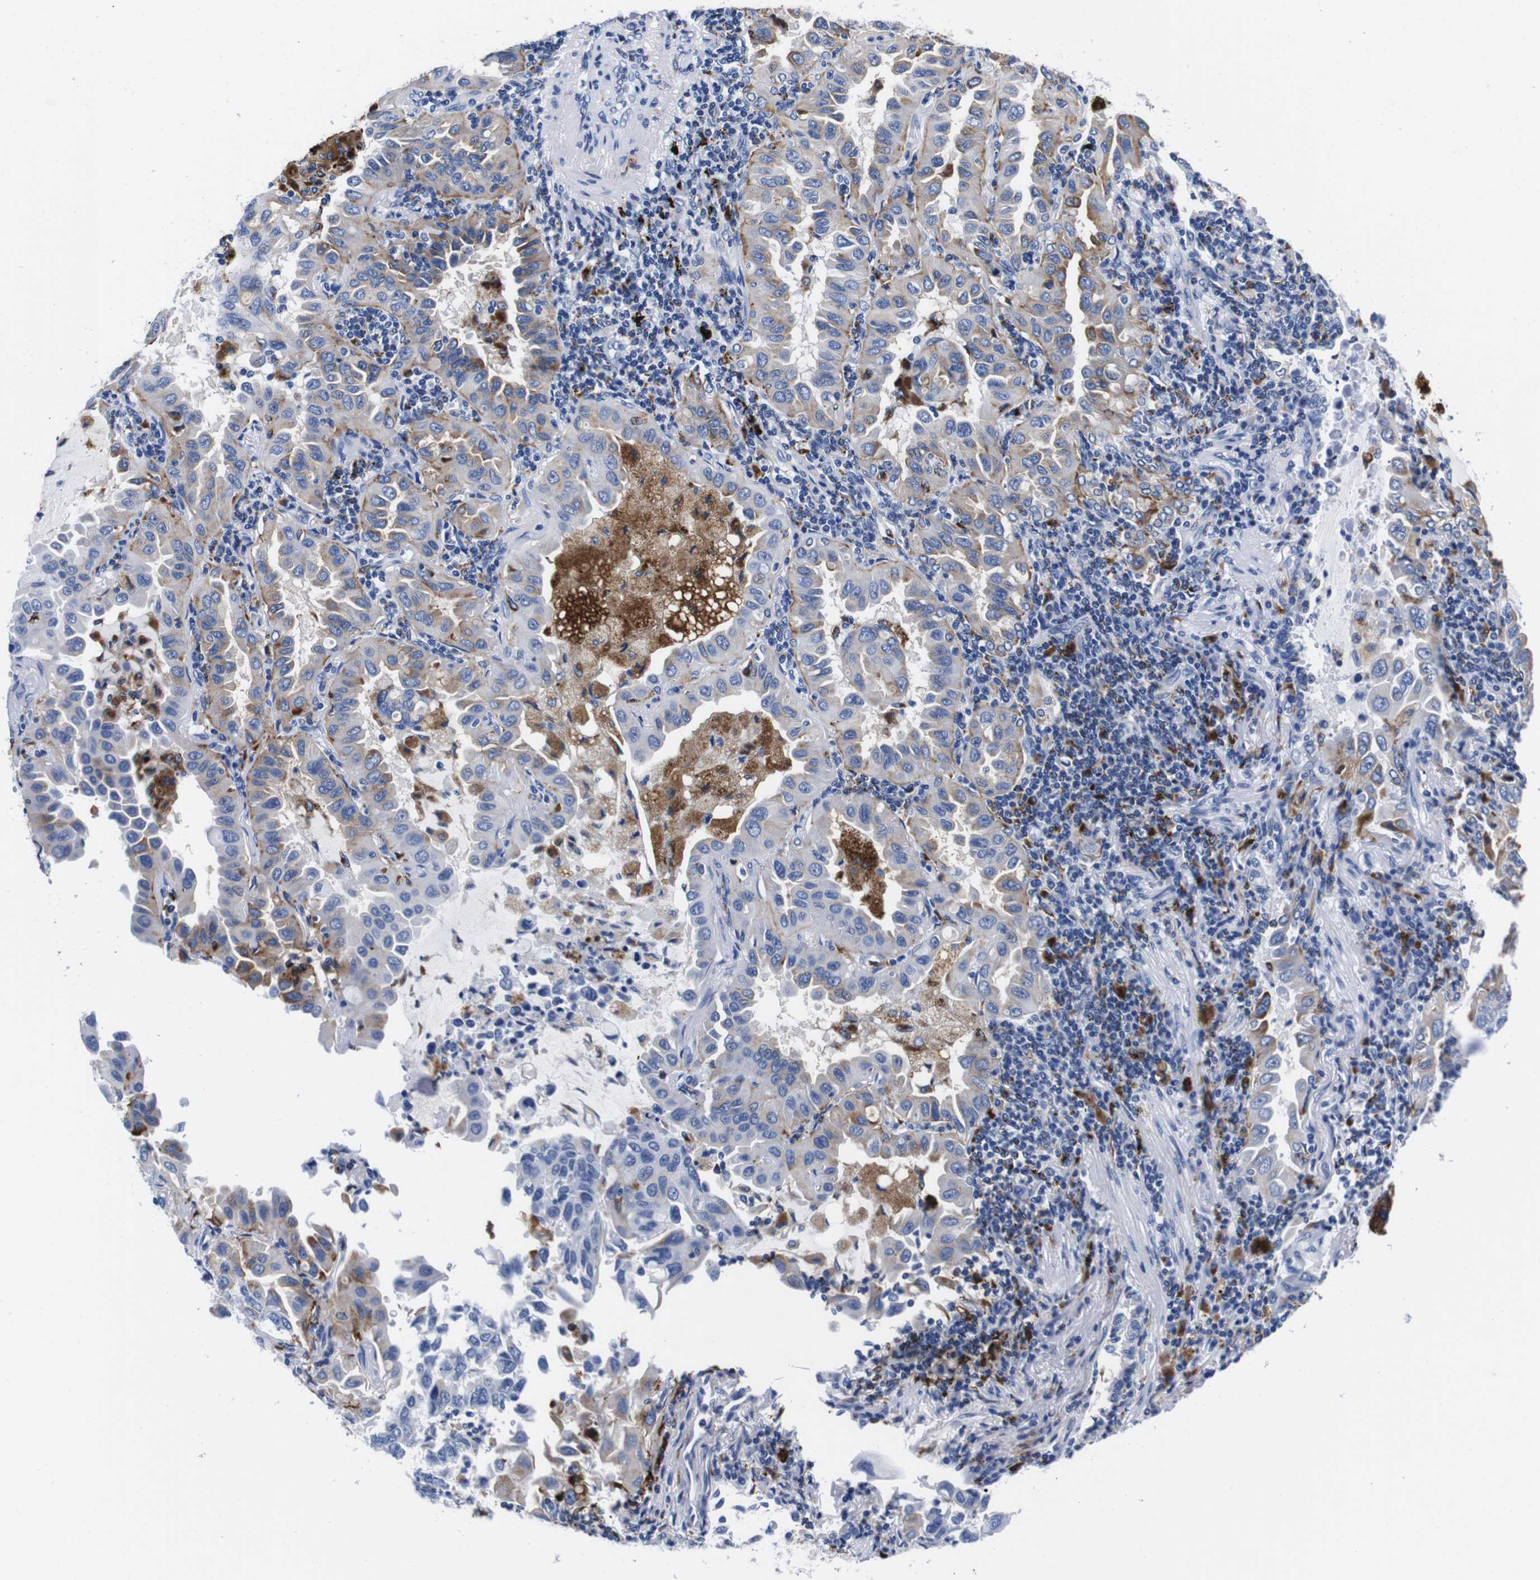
{"staining": {"intensity": "moderate", "quantity": "<25%", "location": "cytoplasmic/membranous"}, "tissue": "lung cancer", "cell_type": "Tumor cells", "image_type": "cancer", "snomed": [{"axis": "morphology", "description": "Adenocarcinoma, NOS"}, {"axis": "topography", "description": "Lung"}], "caption": "The histopathology image reveals staining of lung adenocarcinoma, revealing moderate cytoplasmic/membranous protein staining (brown color) within tumor cells. (DAB = brown stain, brightfield microscopy at high magnification).", "gene": "HLA-DMB", "patient": {"sex": "male", "age": 64}}